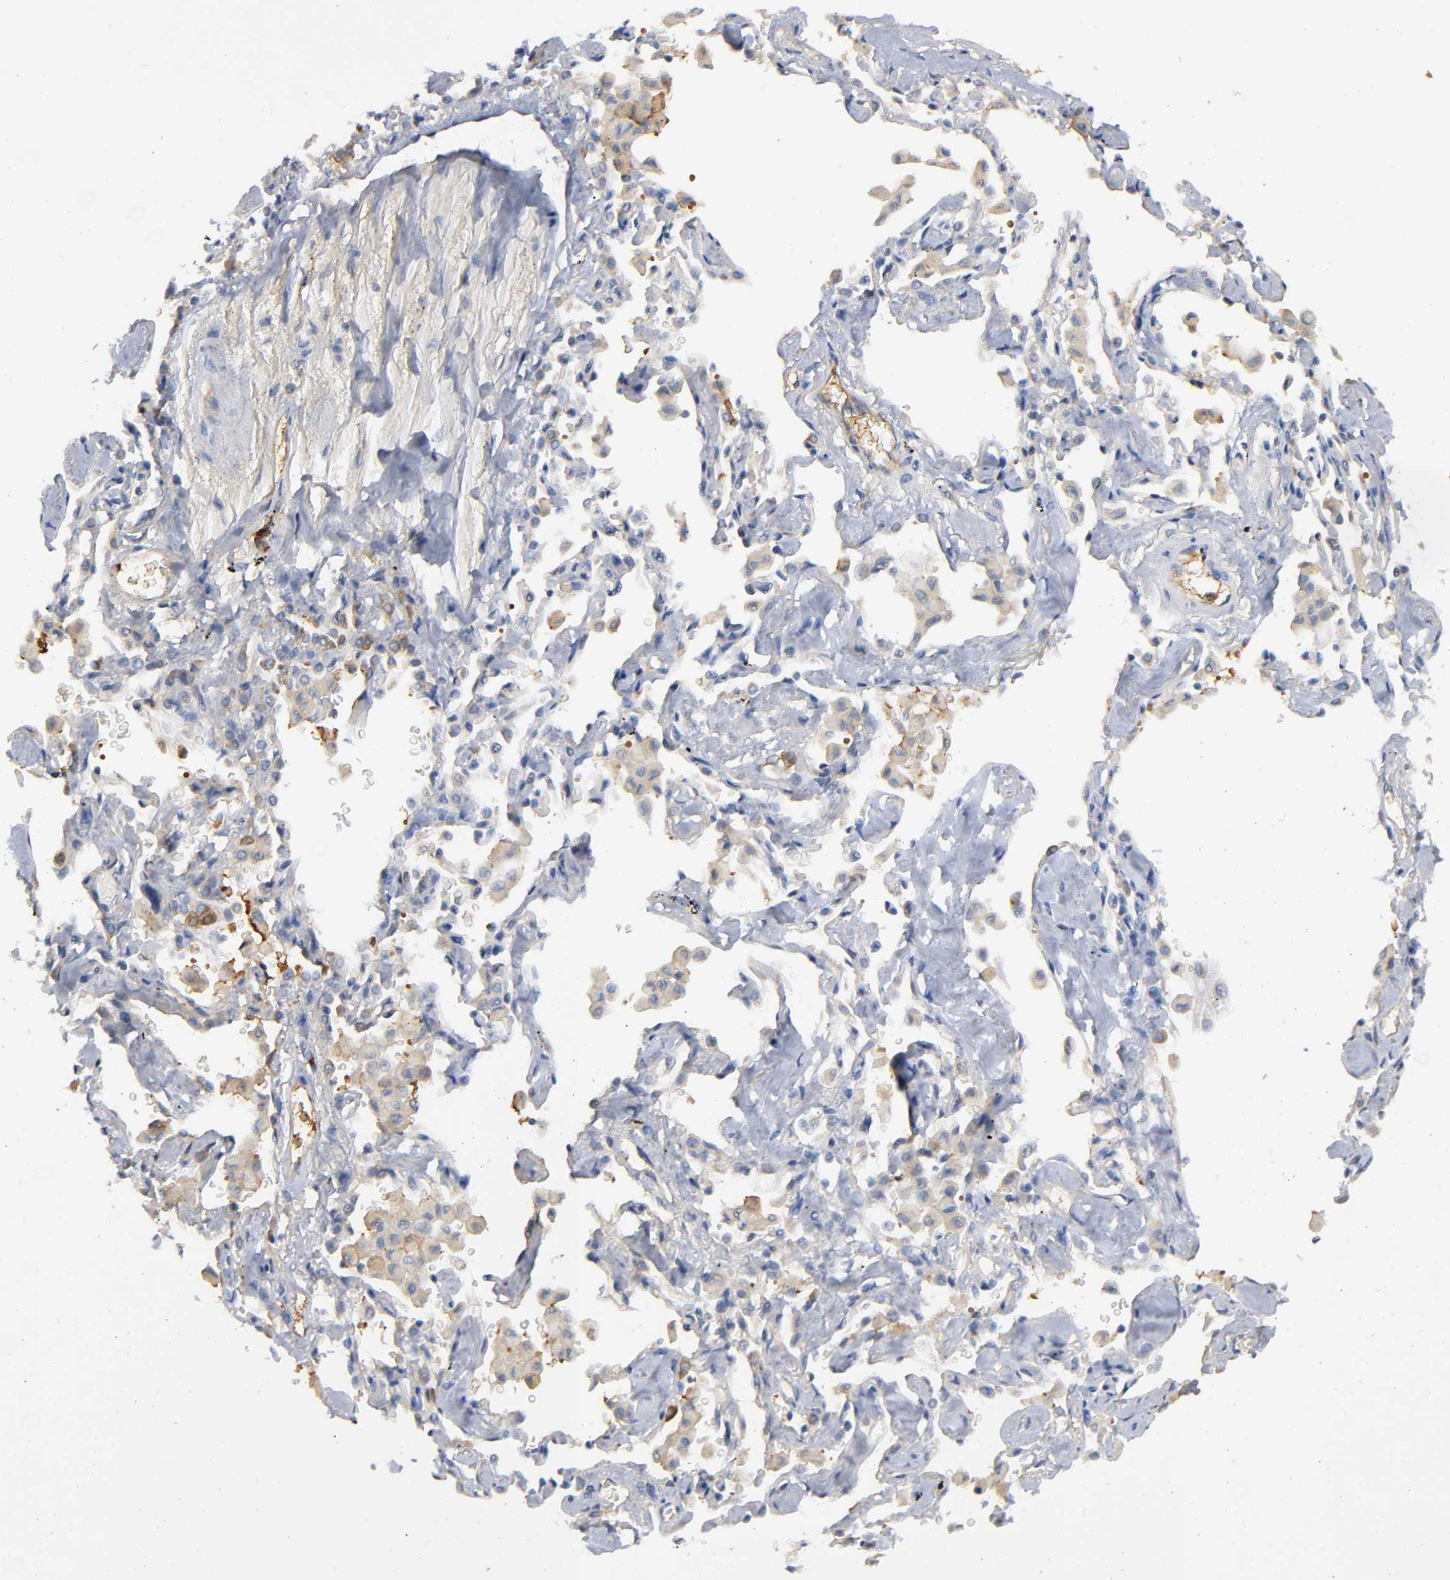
{"staining": {"intensity": "weak", "quantity": ">75%", "location": "cytoplasmic/membranous"}, "tissue": "lung cancer", "cell_type": "Tumor cells", "image_type": "cancer", "snomed": [{"axis": "morphology", "description": "Adenocarcinoma, NOS"}, {"axis": "topography", "description": "Lung"}], "caption": "Protein expression analysis of lung cancer exhibits weak cytoplasmic/membranous staining in about >75% of tumor cells. Immunohistochemistry (ihc) stains the protein of interest in brown and the nuclei are stained blue.", "gene": "NOVA1", "patient": {"sex": "female", "age": 64}}